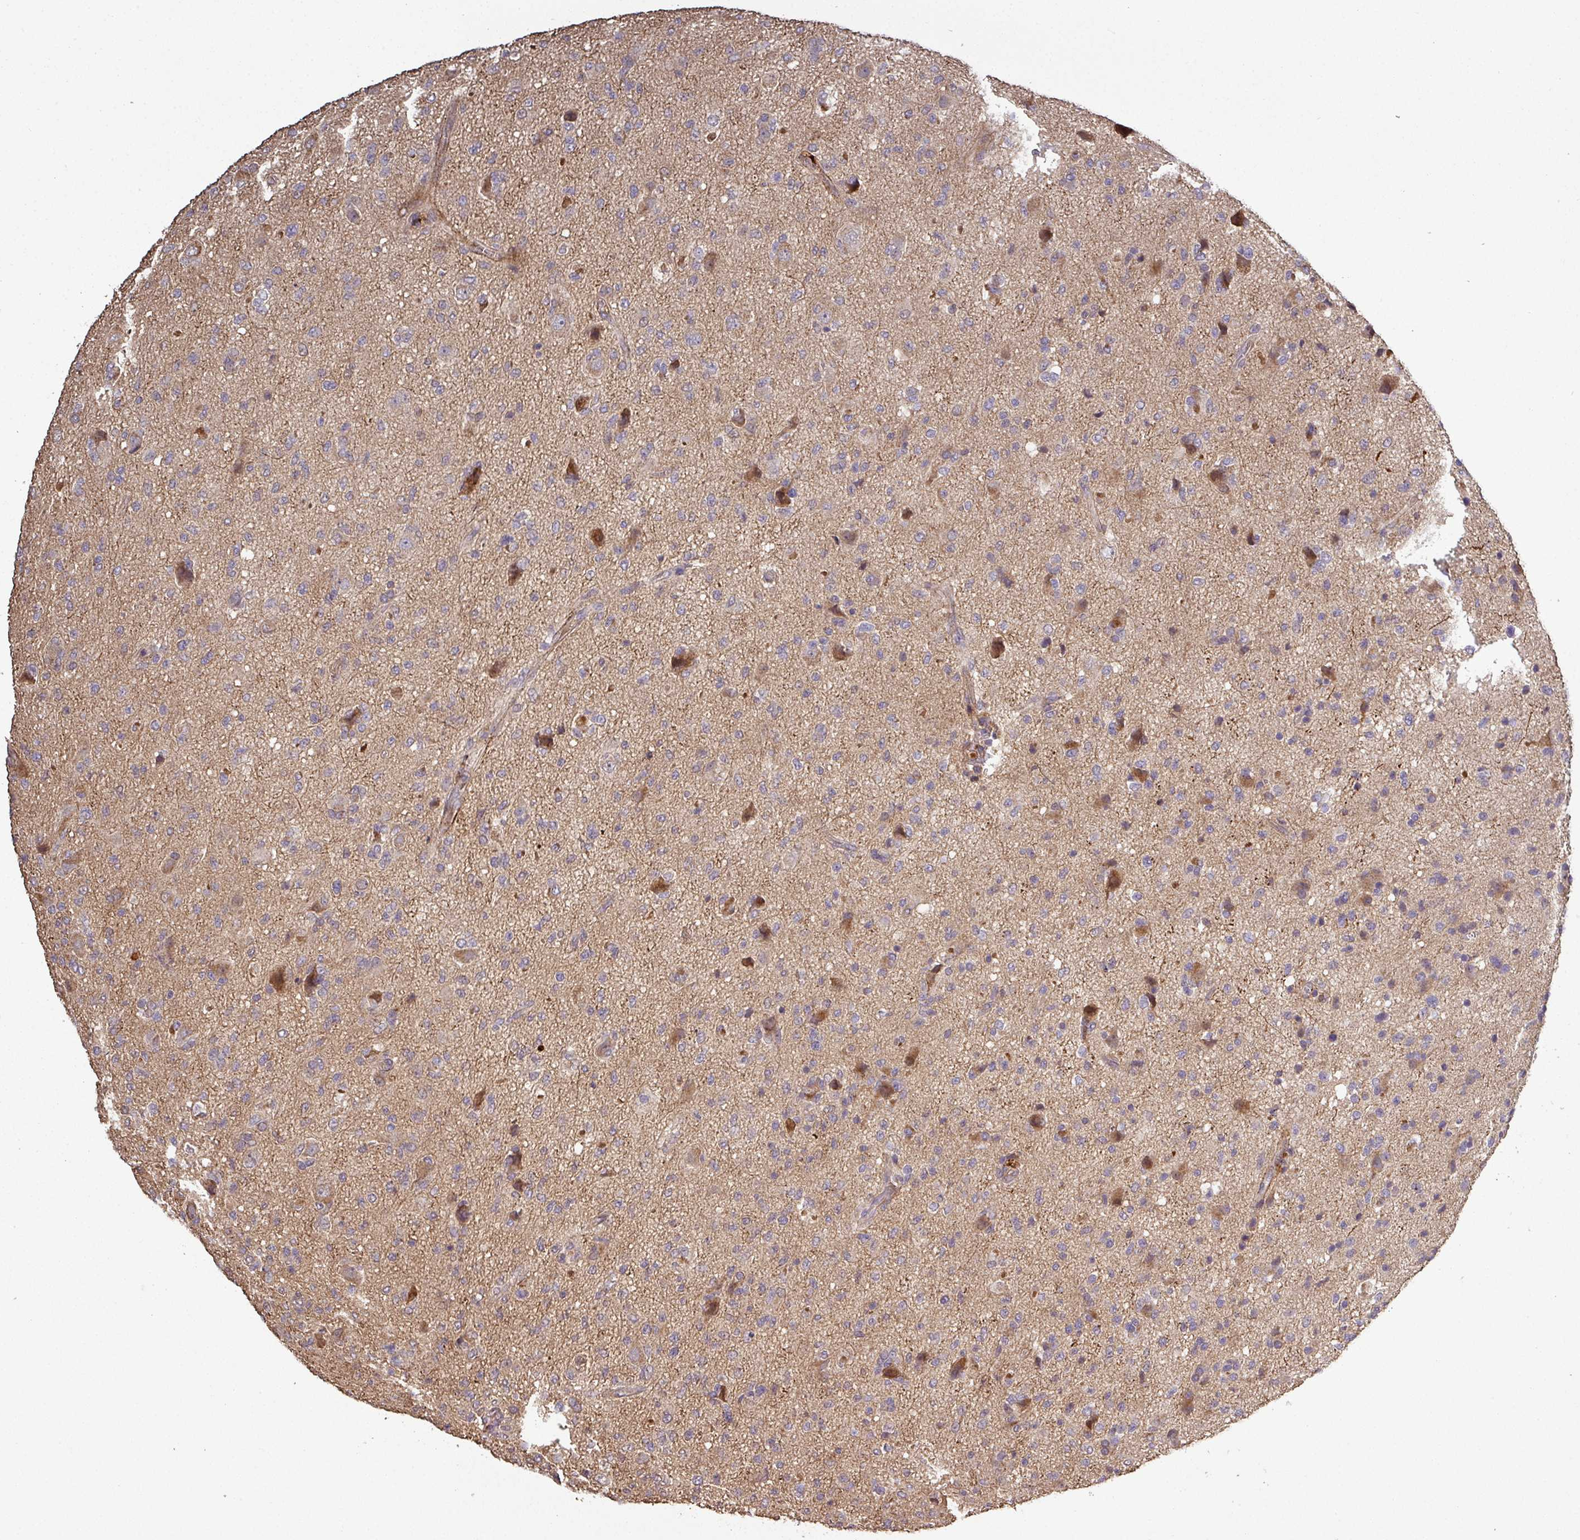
{"staining": {"intensity": "weak", "quantity": "<25%", "location": "cytoplasmic/membranous"}, "tissue": "glioma", "cell_type": "Tumor cells", "image_type": "cancer", "snomed": [{"axis": "morphology", "description": "Glioma, malignant, High grade"}, {"axis": "topography", "description": "Brain"}], "caption": "The image shows no significant positivity in tumor cells of glioma.", "gene": "ISLR", "patient": {"sex": "female", "age": 57}}